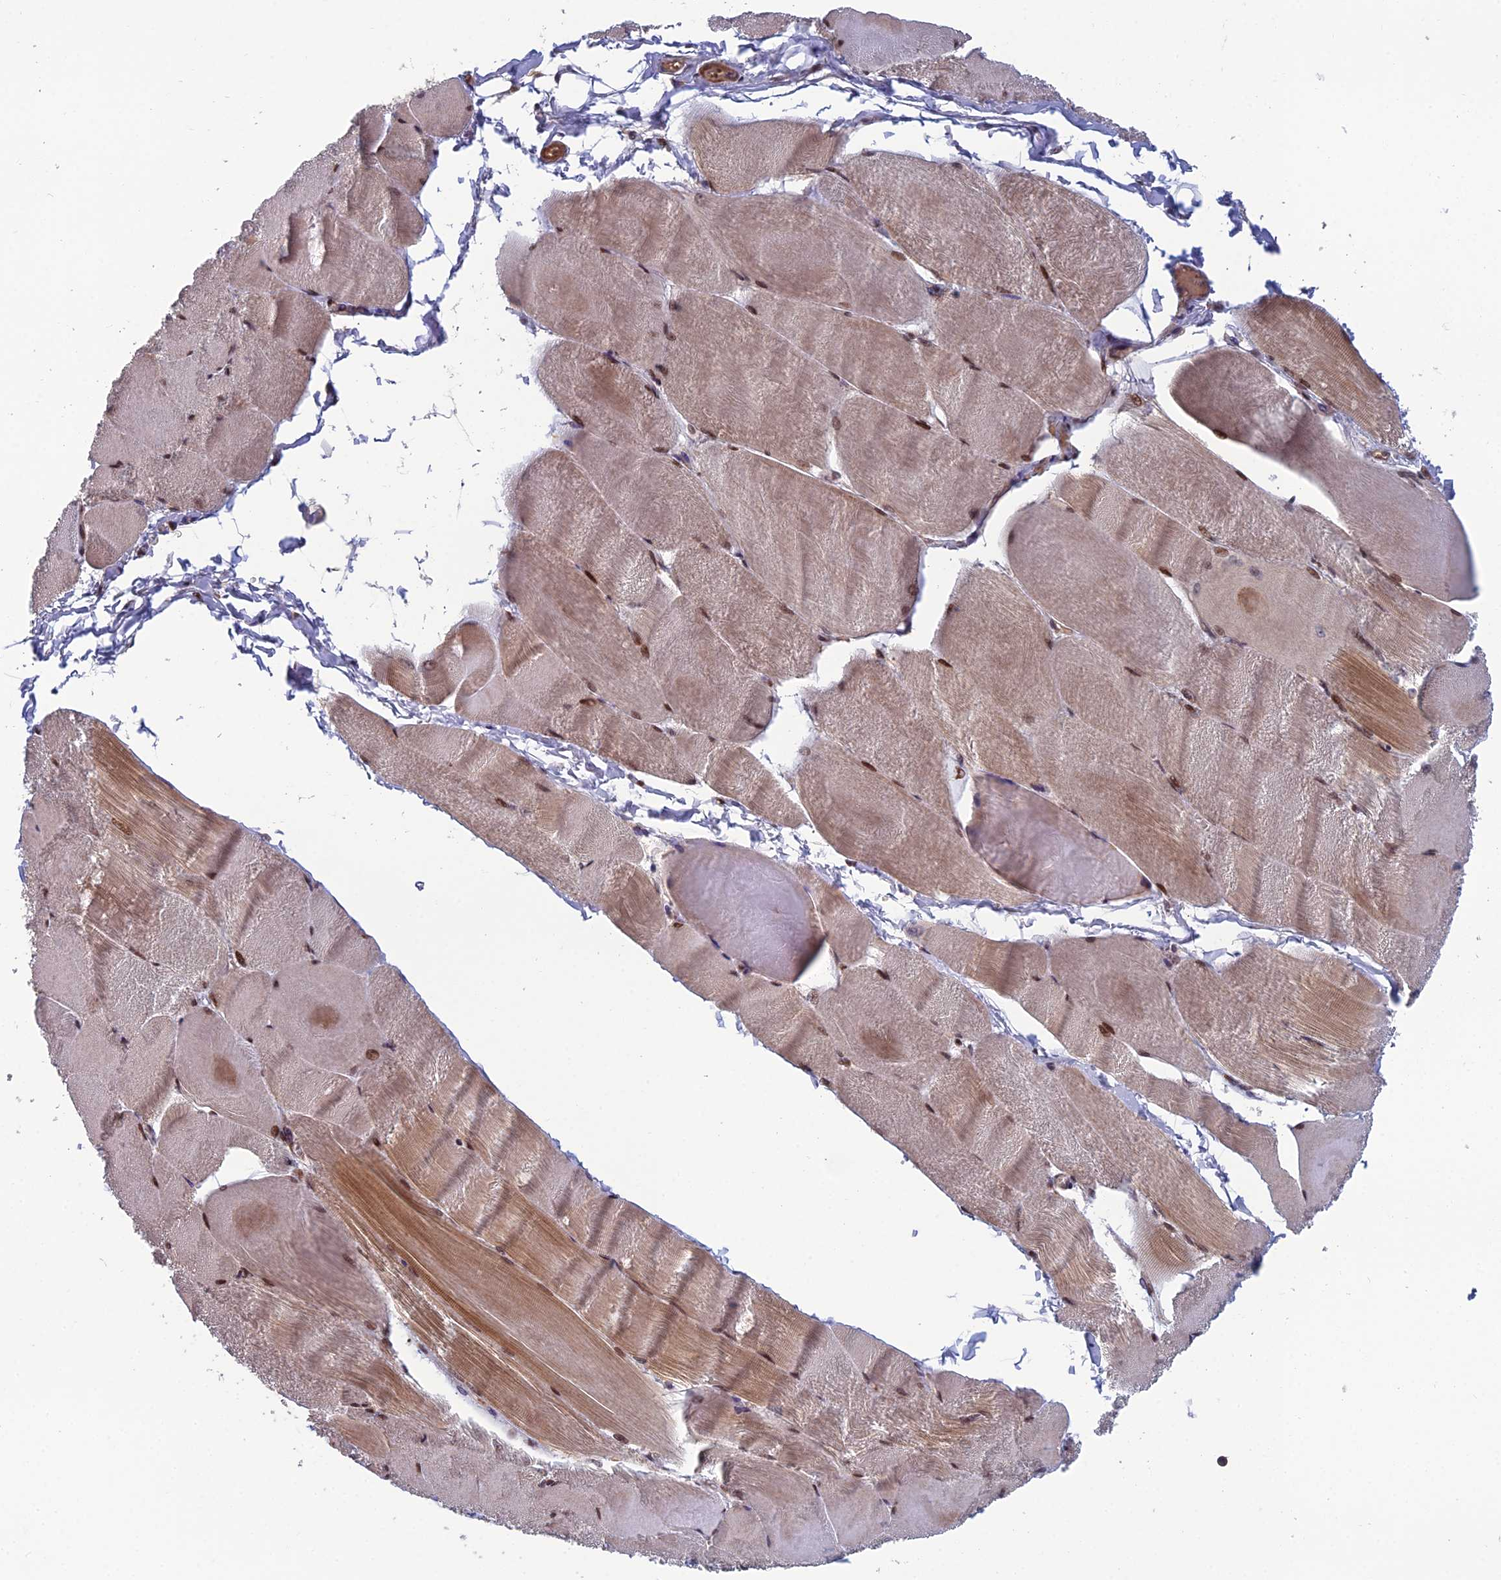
{"staining": {"intensity": "moderate", "quantity": ">75%", "location": "cytoplasmic/membranous,nuclear"}, "tissue": "skeletal muscle", "cell_type": "Myocytes", "image_type": "normal", "snomed": [{"axis": "morphology", "description": "Normal tissue, NOS"}, {"axis": "morphology", "description": "Basal cell carcinoma"}, {"axis": "topography", "description": "Skeletal muscle"}], "caption": "This photomicrograph reveals unremarkable skeletal muscle stained with immunohistochemistry to label a protein in brown. The cytoplasmic/membranous,nuclear of myocytes show moderate positivity for the protein. Nuclei are counter-stained blue.", "gene": "CCDC183", "patient": {"sex": "female", "age": 64}}